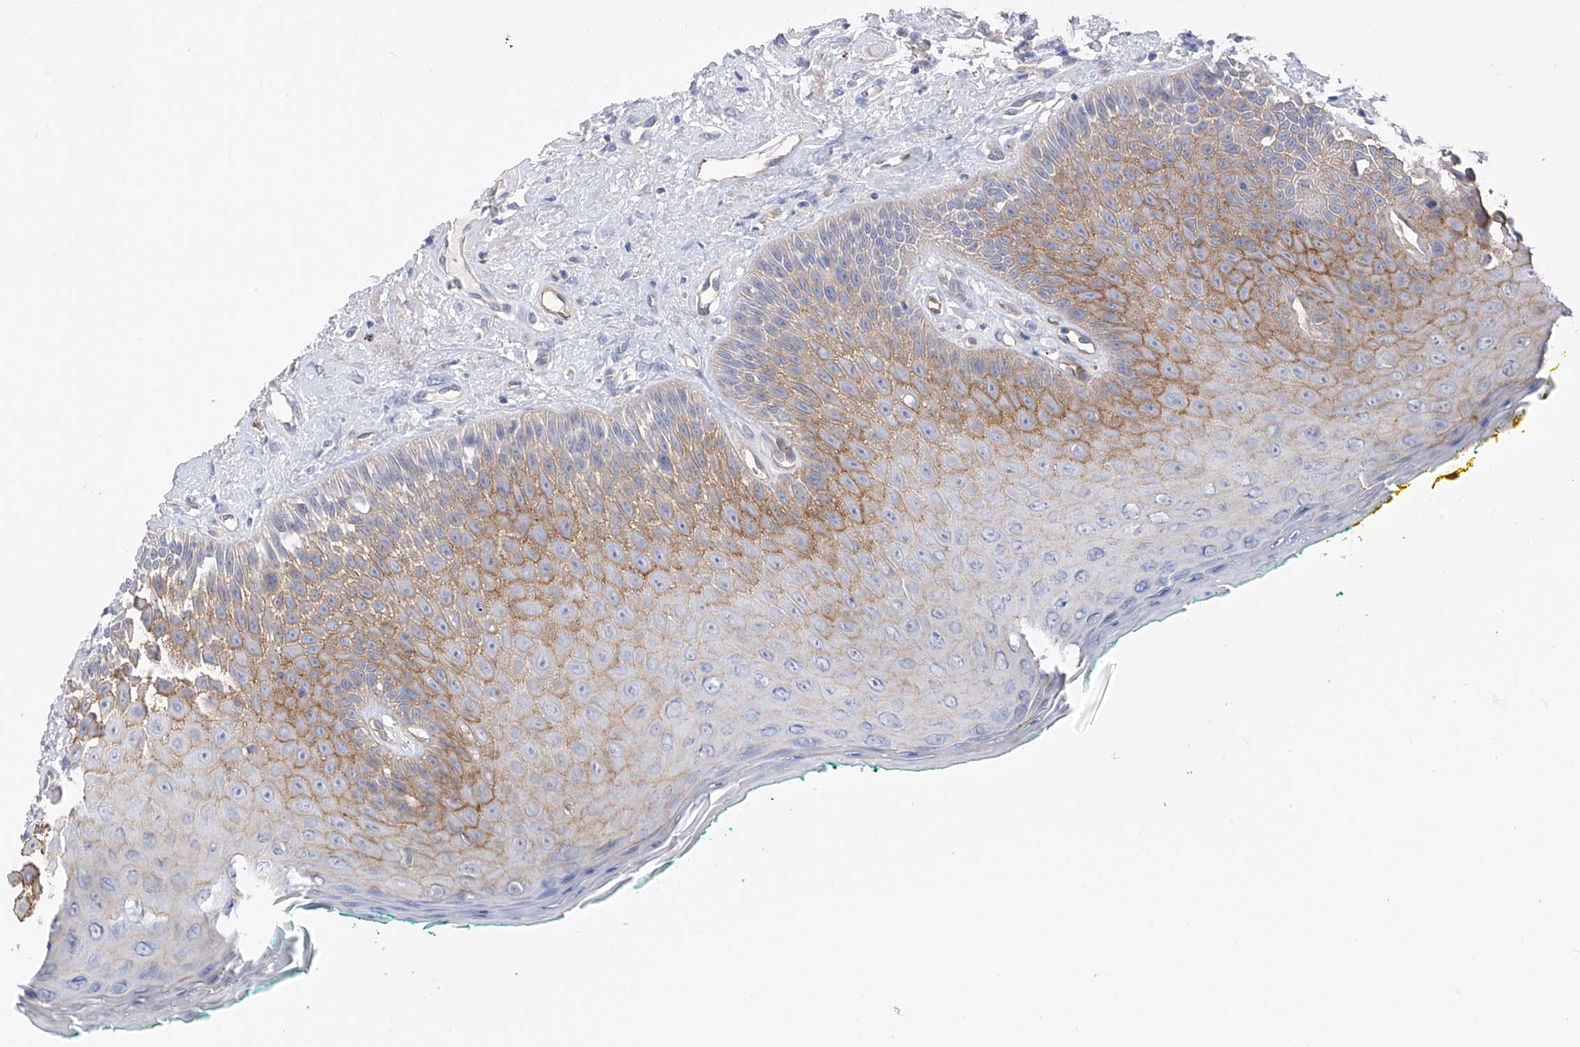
{"staining": {"intensity": "strong", "quantity": "25%-75%", "location": "cytoplasmic/membranous"}, "tissue": "oral mucosa", "cell_type": "Squamous epithelial cells", "image_type": "normal", "snomed": [{"axis": "morphology", "description": "Normal tissue, NOS"}, {"axis": "topography", "description": "Oral tissue"}], "caption": "Oral mucosa stained with DAB (3,3'-diaminobenzidine) IHC shows high levels of strong cytoplasmic/membranous positivity in approximately 25%-75% of squamous epithelial cells.", "gene": "ITGA9", "patient": {"sex": "female", "age": 70}}